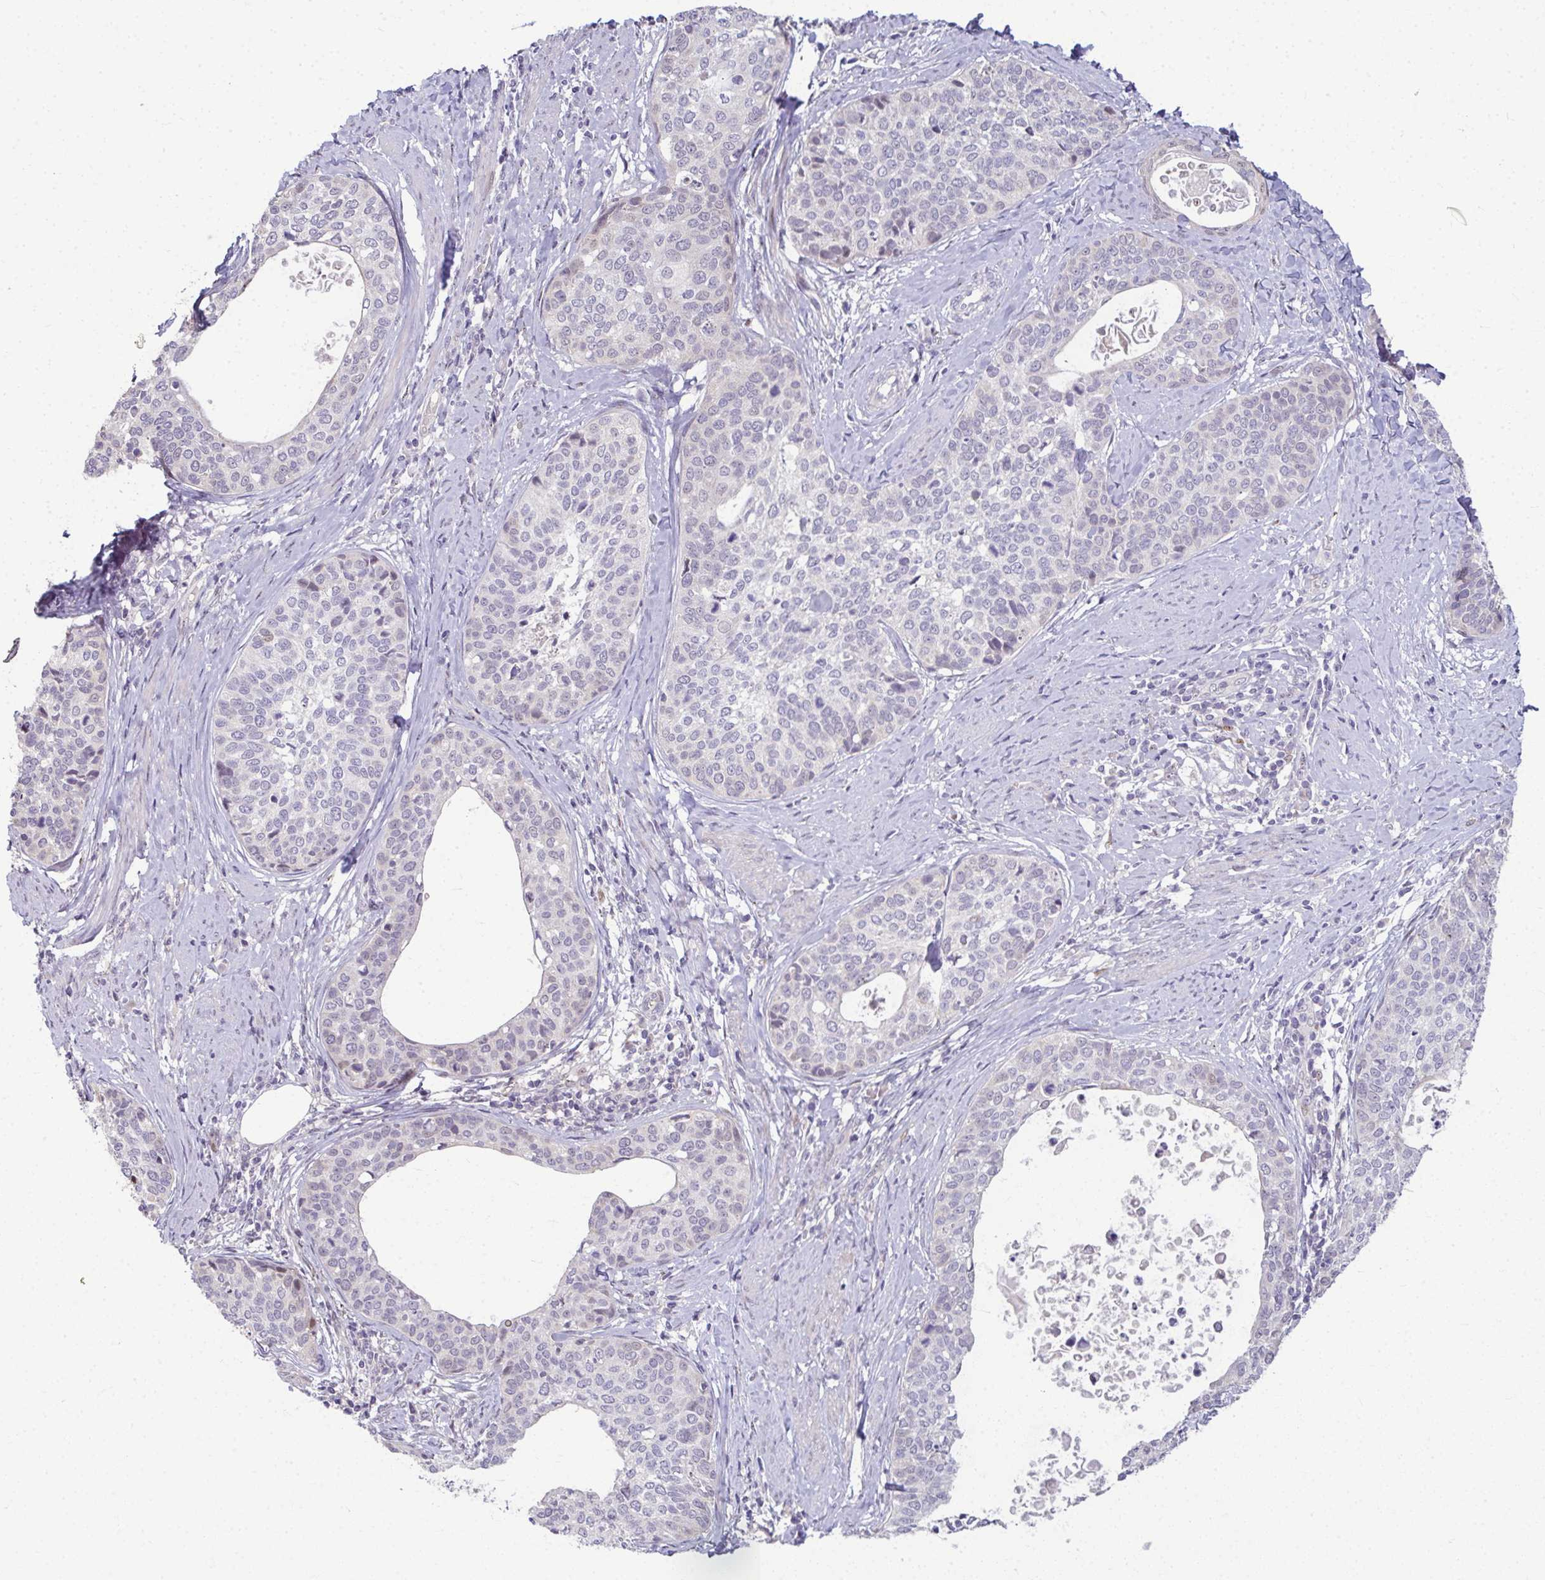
{"staining": {"intensity": "negative", "quantity": "none", "location": "none"}, "tissue": "cervical cancer", "cell_type": "Tumor cells", "image_type": "cancer", "snomed": [{"axis": "morphology", "description": "Squamous cell carcinoma, NOS"}, {"axis": "topography", "description": "Cervix"}], "caption": "DAB (3,3'-diaminobenzidine) immunohistochemical staining of cervical squamous cell carcinoma demonstrates no significant positivity in tumor cells.", "gene": "ODF1", "patient": {"sex": "female", "age": 69}}